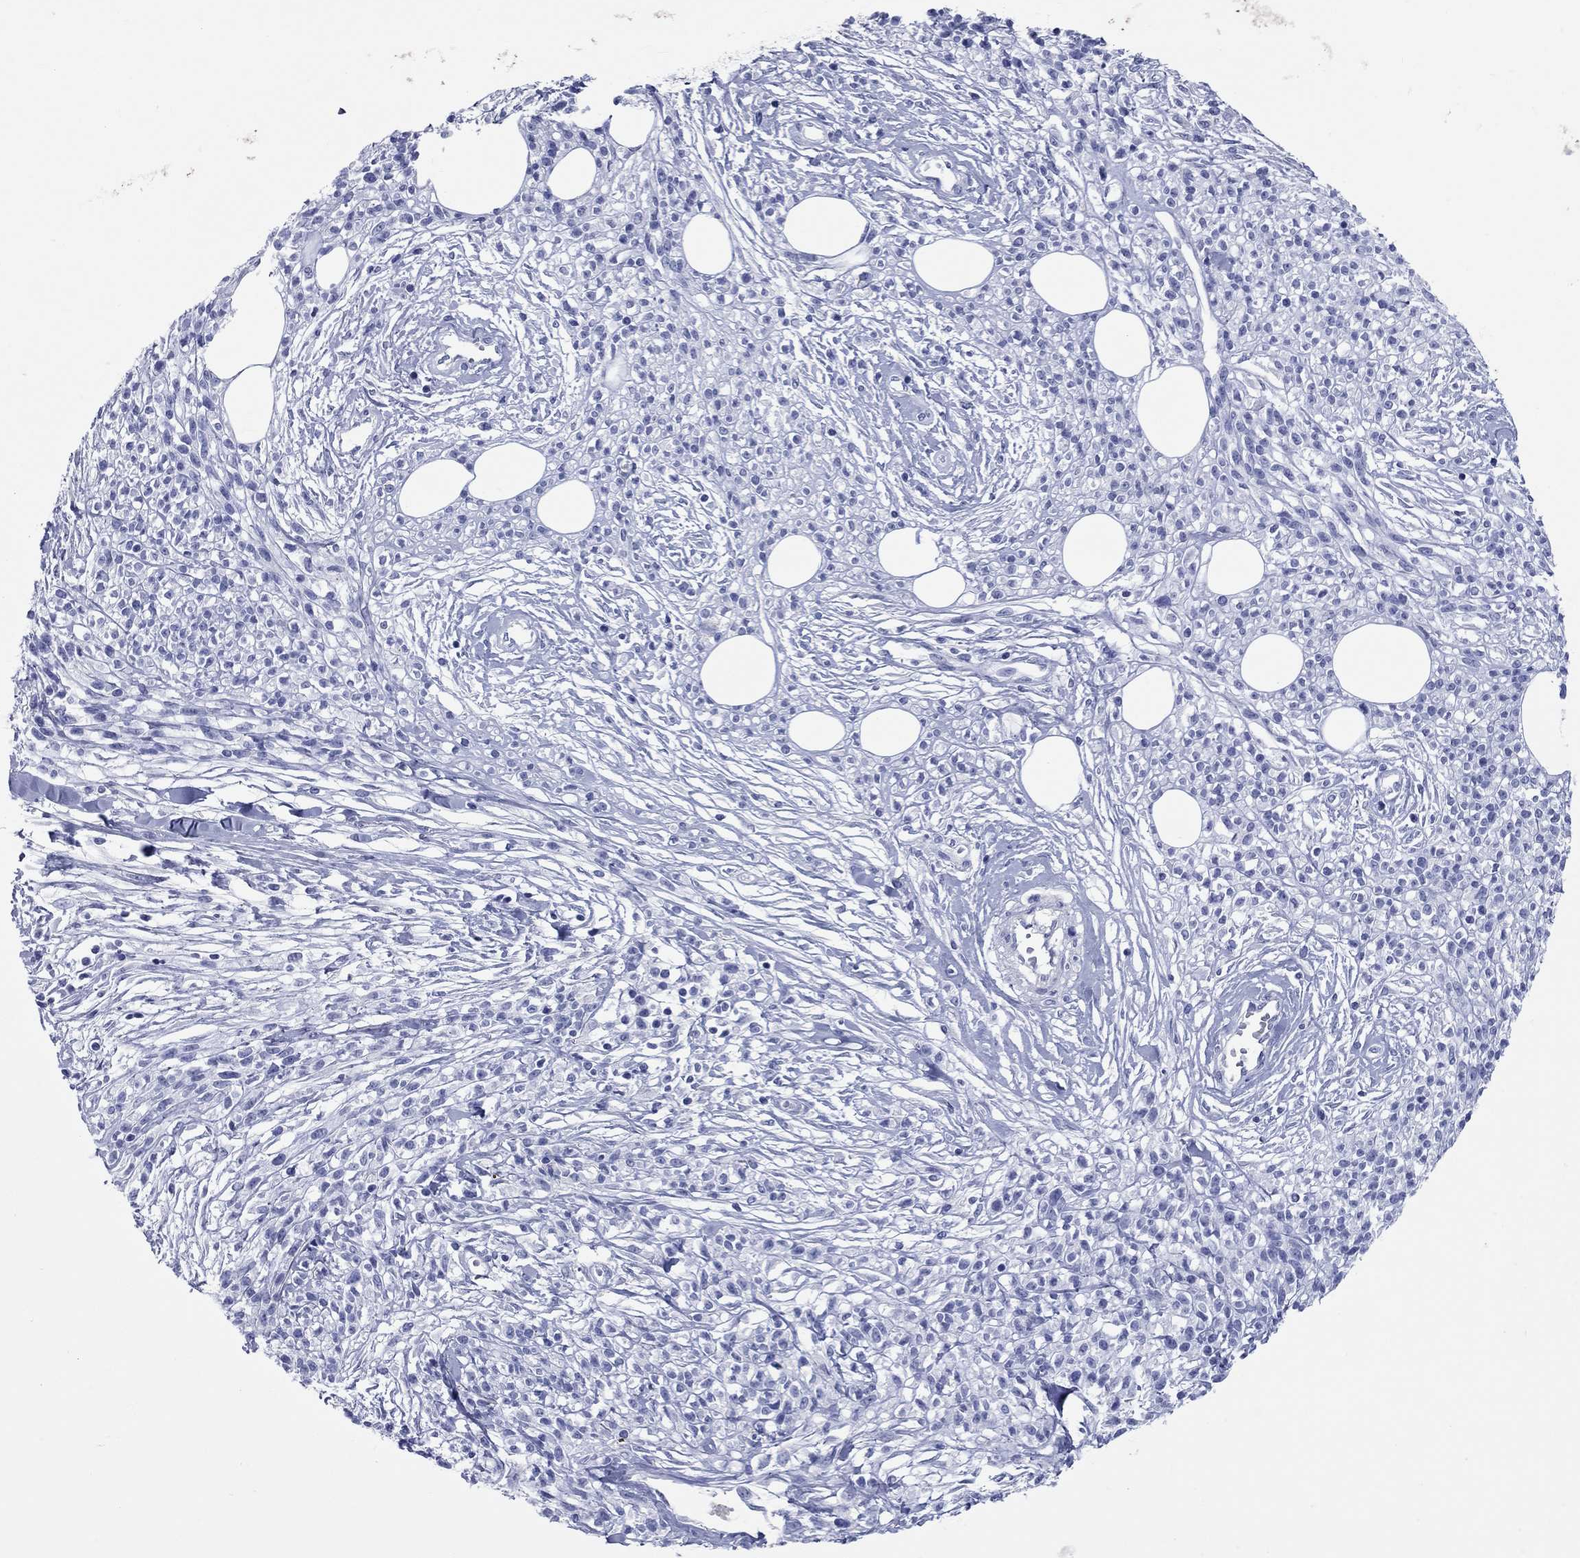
{"staining": {"intensity": "negative", "quantity": "none", "location": "none"}, "tissue": "melanoma", "cell_type": "Tumor cells", "image_type": "cancer", "snomed": [{"axis": "morphology", "description": "Malignant melanoma, NOS"}, {"axis": "topography", "description": "Skin"}, {"axis": "topography", "description": "Skin of trunk"}], "caption": "A high-resolution histopathology image shows immunohistochemistry staining of melanoma, which shows no significant staining in tumor cells.", "gene": "CCNA1", "patient": {"sex": "male", "age": 74}}